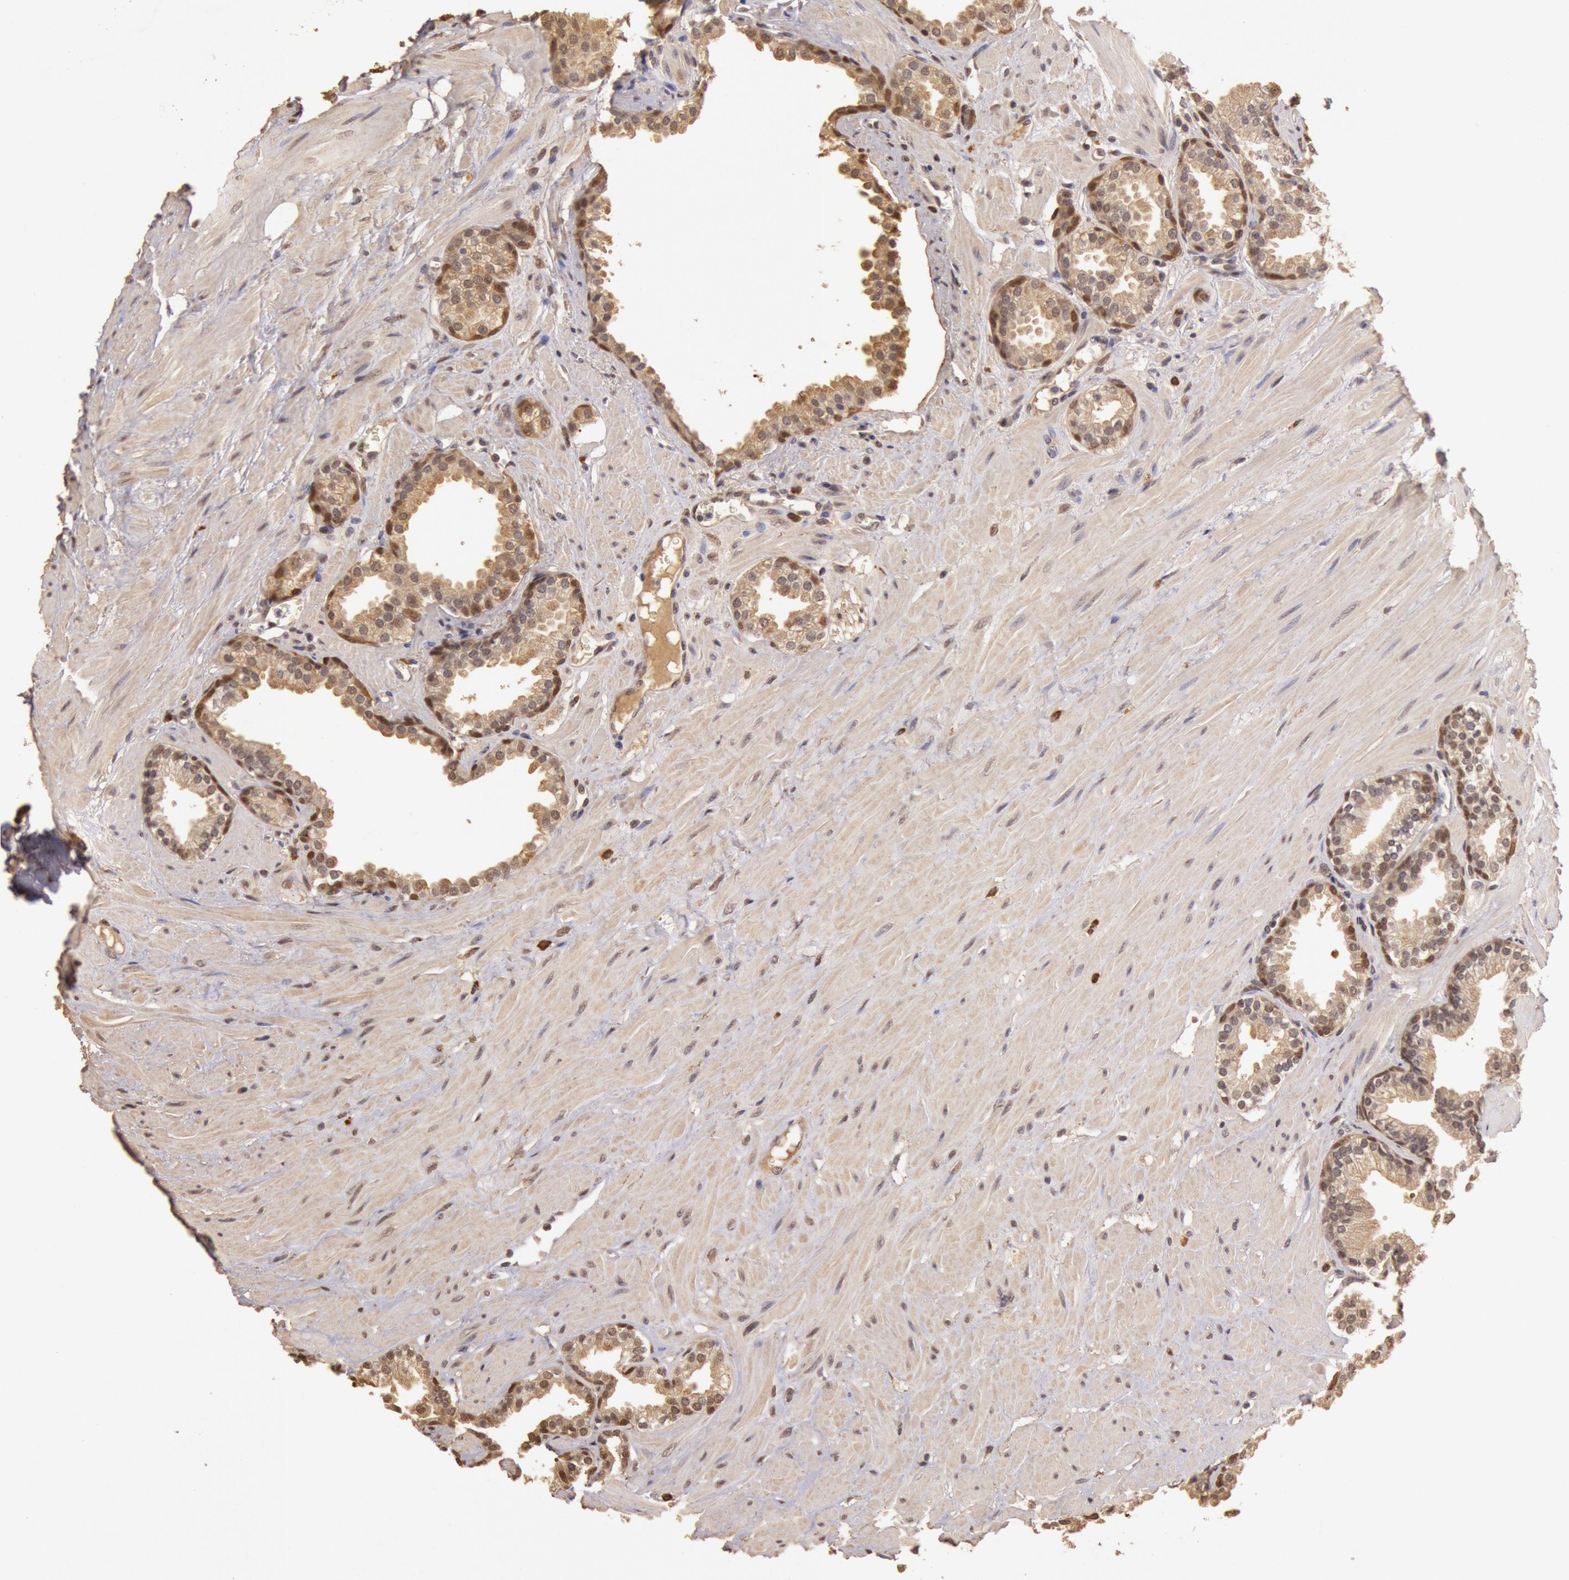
{"staining": {"intensity": "weak", "quantity": "25%-75%", "location": "cytoplasmic/membranous,nuclear"}, "tissue": "prostate", "cell_type": "Glandular cells", "image_type": "normal", "snomed": [{"axis": "morphology", "description": "Normal tissue, NOS"}, {"axis": "topography", "description": "Prostate"}], "caption": "Immunohistochemistry (IHC) photomicrograph of normal human prostate stained for a protein (brown), which shows low levels of weak cytoplasmic/membranous,nuclear positivity in approximately 25%-75% of glandular cells.", "gene": "SOD1", "patient": {"sex": "male", "age": 64}}